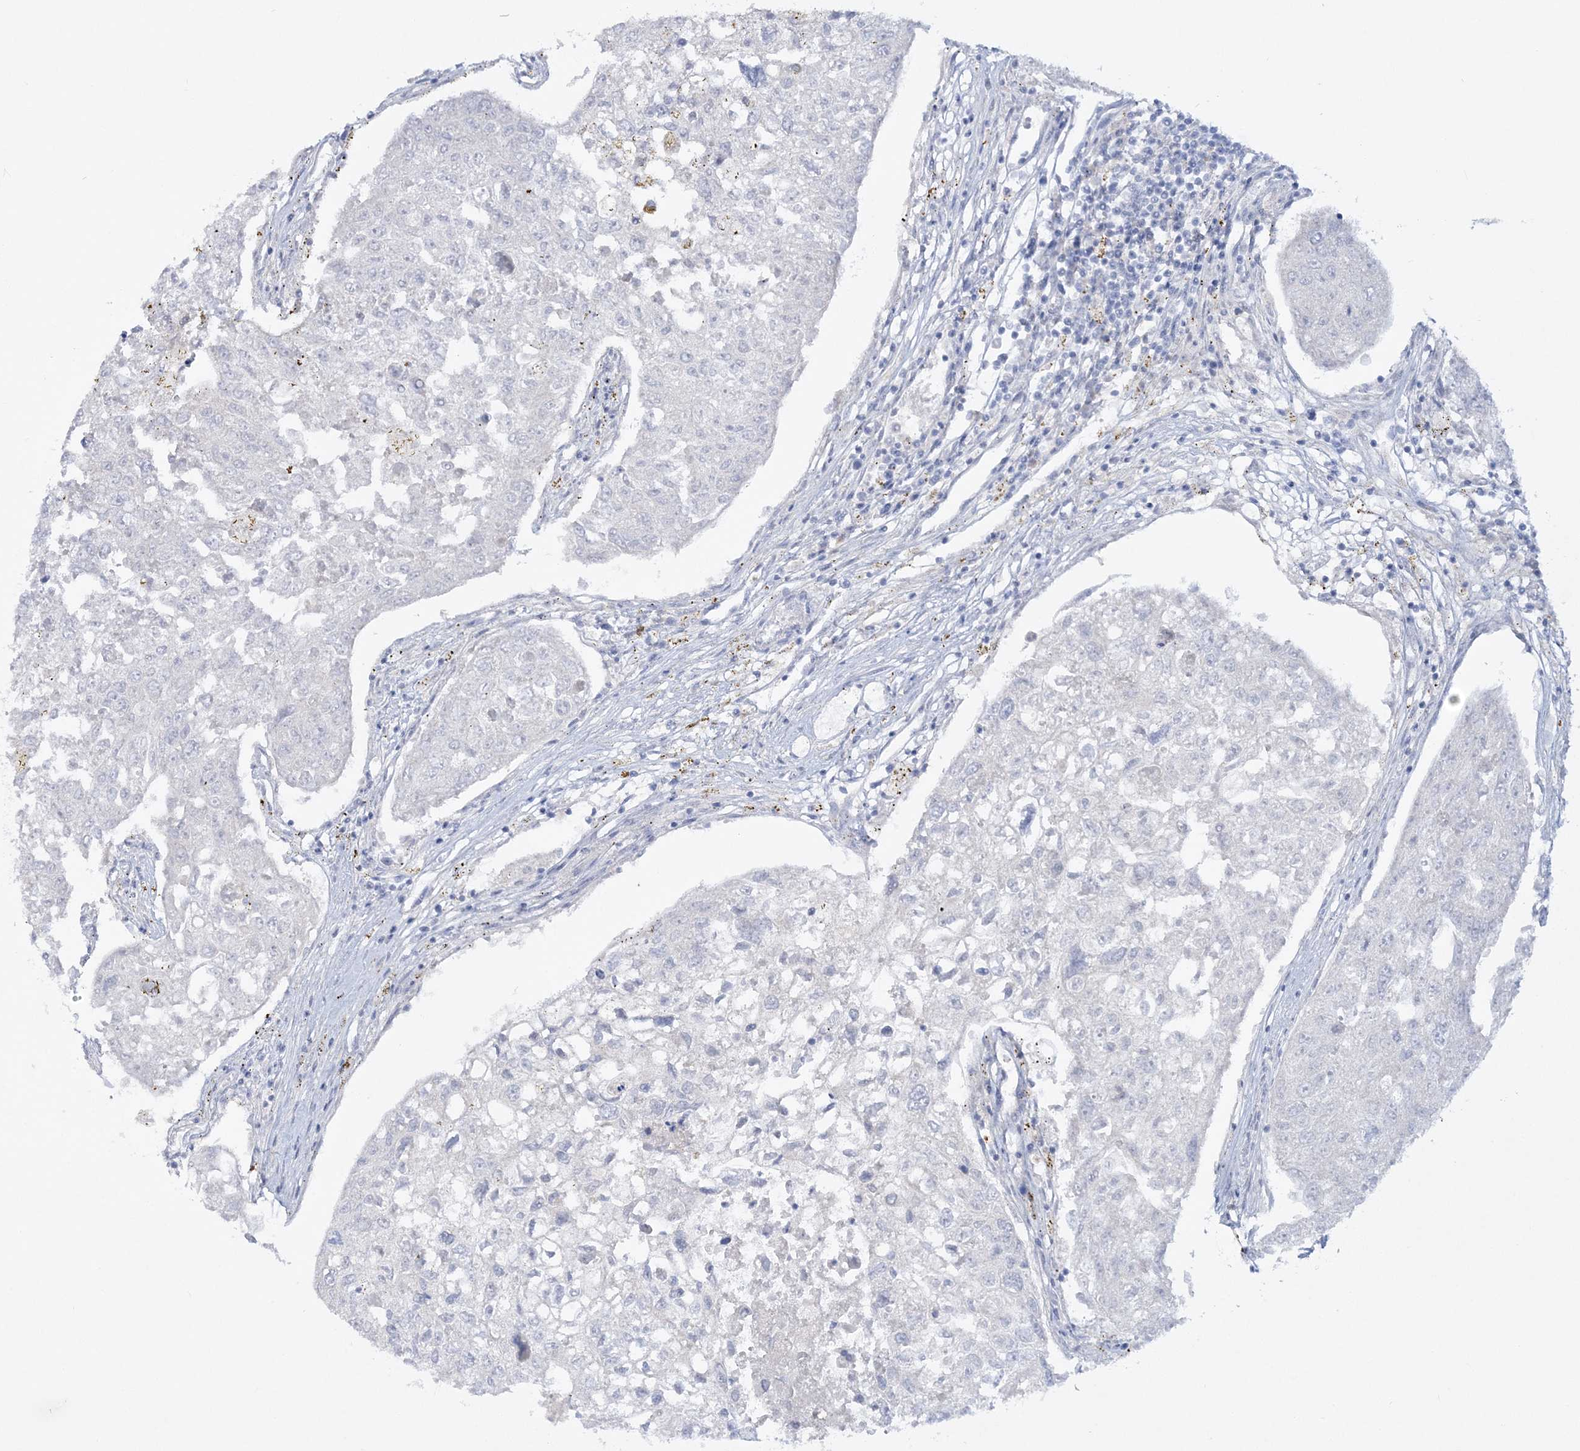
{"staining": {"intensity": "negative", "quantity": "none", "location": "none"}, "tissue": "urothelial cancer", "cell_type": "Tumor cells", "image_type": "cancer", "snomed": [{"axis": "morphology", "description": "Urothelial carcinoma, High grade"}, {"axis": "topography", "description": "Lymph node"}, {"axis": "topography", "description": "Urinary bladder"}], "caption": "This is a histopathology image of immunohistochemistry (IHC) staining of urothelial carcinoma (high-grade), which shows no staining in tumor cells.", "gene": "WDSUB1", "patient": {"sex": "male", "age": 51}}